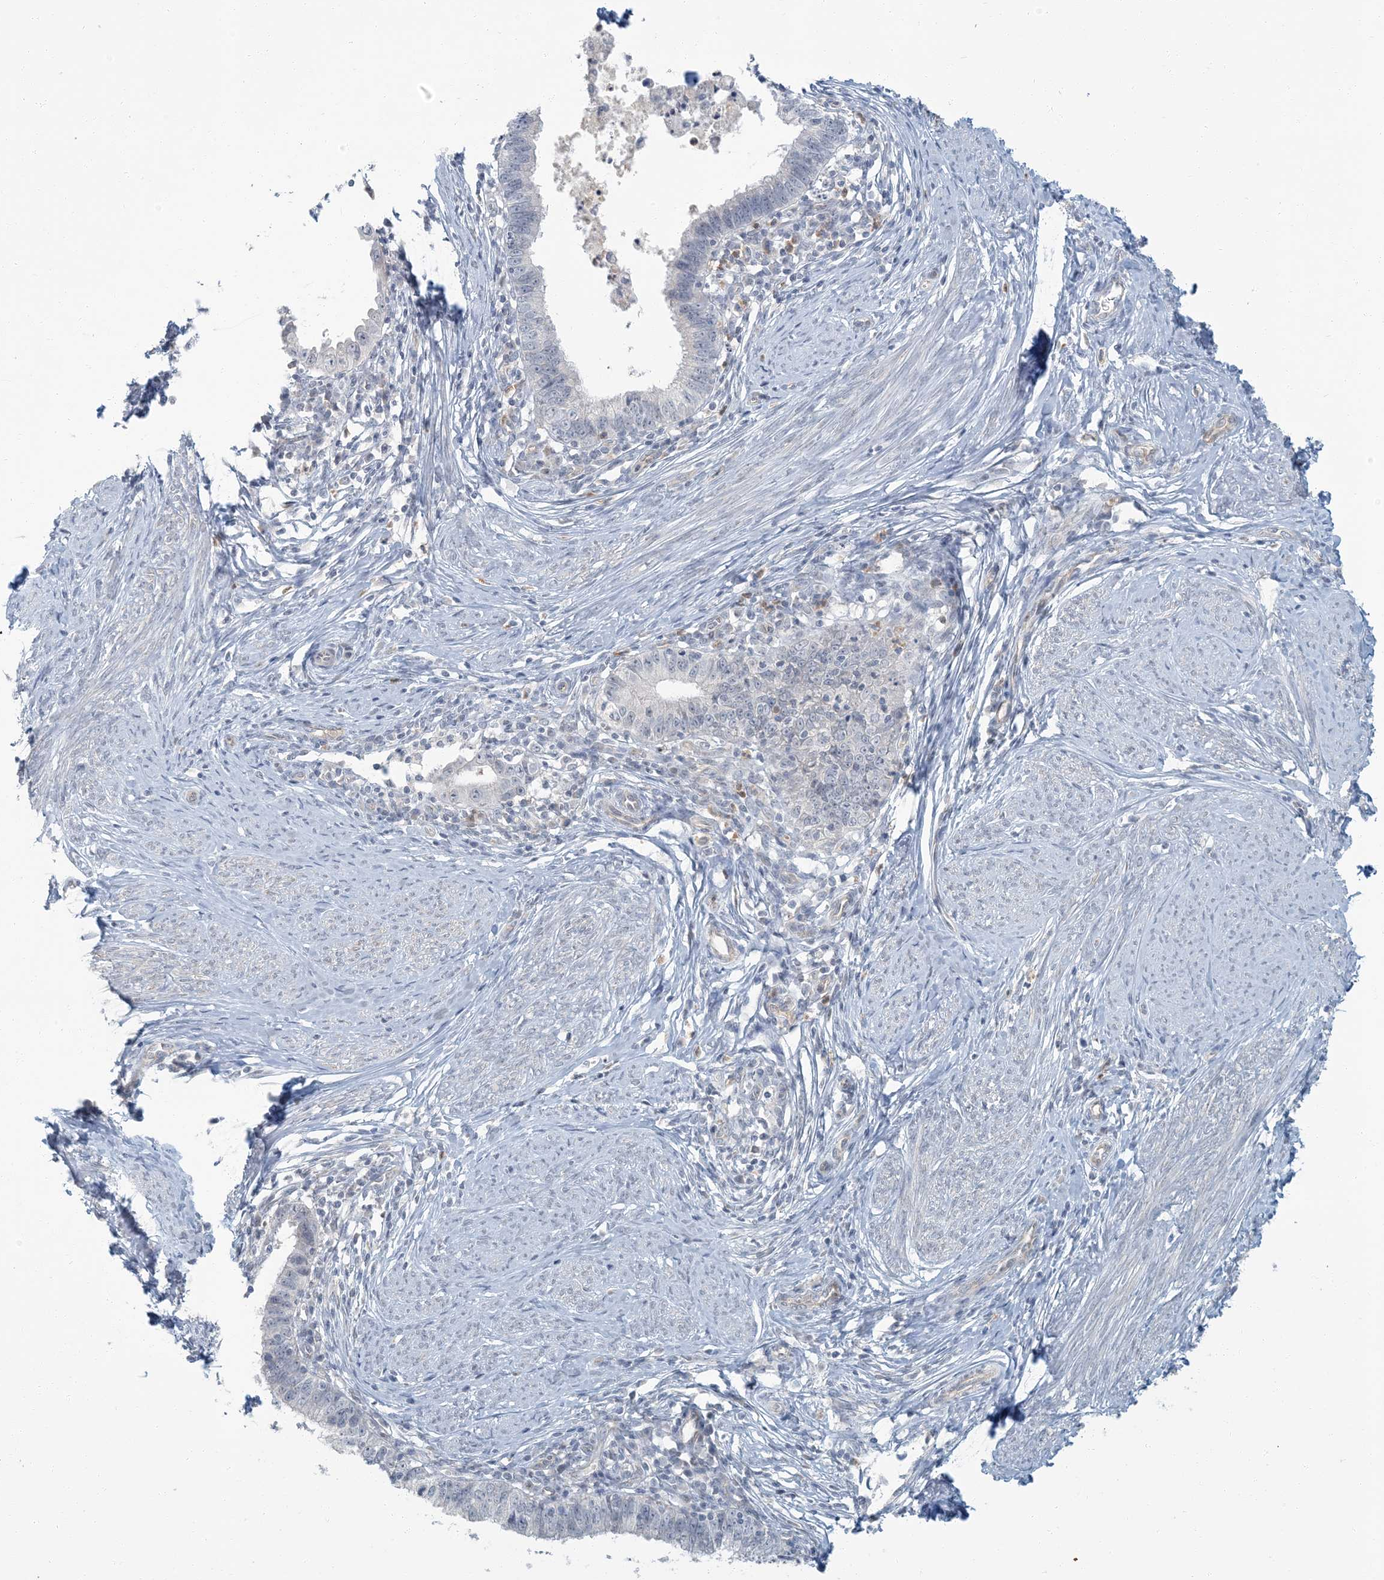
{"staining": {"intensity": "negative", "quantity": "none", "location": "none"}, "tissue": "cervical cancer", "cell_type": "Tumor cells", "image_type": "cancer", "snomed": [{"axis": "morphology", "description": "Adenocarcinoma, NOS"}, {"axis": "topography", "description": "Cervix"}], "caption": "Immunohistochemistry (IHC) photomicrograph of neoplastic tissue: human cervical cancer (adenocarcinoma) stained with DAB shows no significant protein staining in tumor cells. (DAB immunohistochemistry (IHC) visualized using brightfield microscopy, high magnification).", "gene": "EPHA4", "patient": {"sex": "female", "age": 36}}